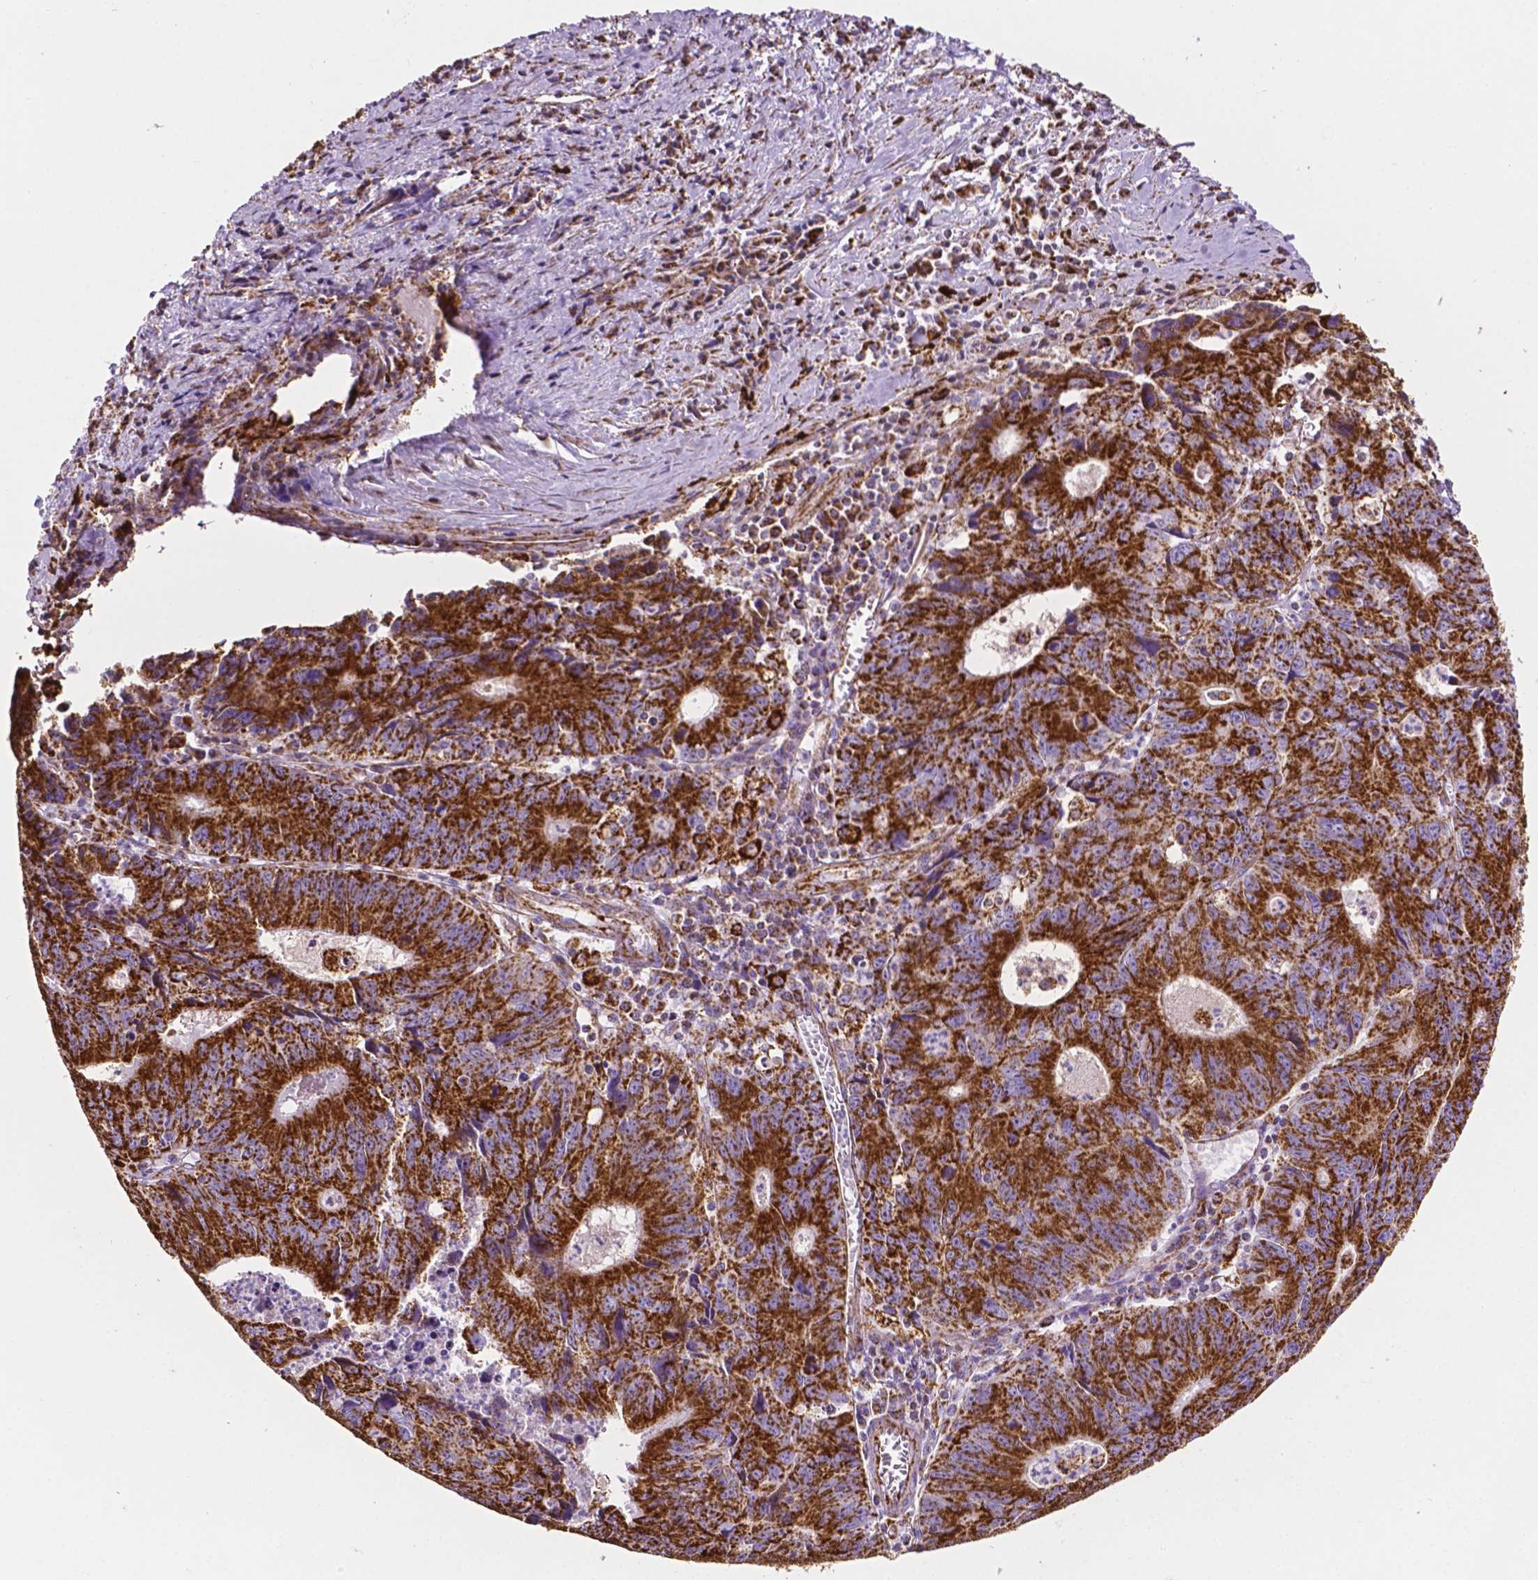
{"staining": {"intensity": "strong", "quantity": ">75%", "location": "cytoplasmic/membranous"}, "tissue": "liver cancer", "cell_type": "Tumor cells", "image_type": "cancer", "snomed": [{"axis": "morphology", "description": "Cholangiocarcinoma"}, {"axis": "topography", "description": "Liver"}], "caption": "This photomicrograph exhibits liver cholangiocarcinoma stained with immunohistochemistry to label a protein in brown. The cytoplasmic/membranous of tumor cells show strong positivity for the protein. Nuclei are counter-stained blue.", "gene": "RMDN3", "patient": {"sex": "male", "age": 65}}